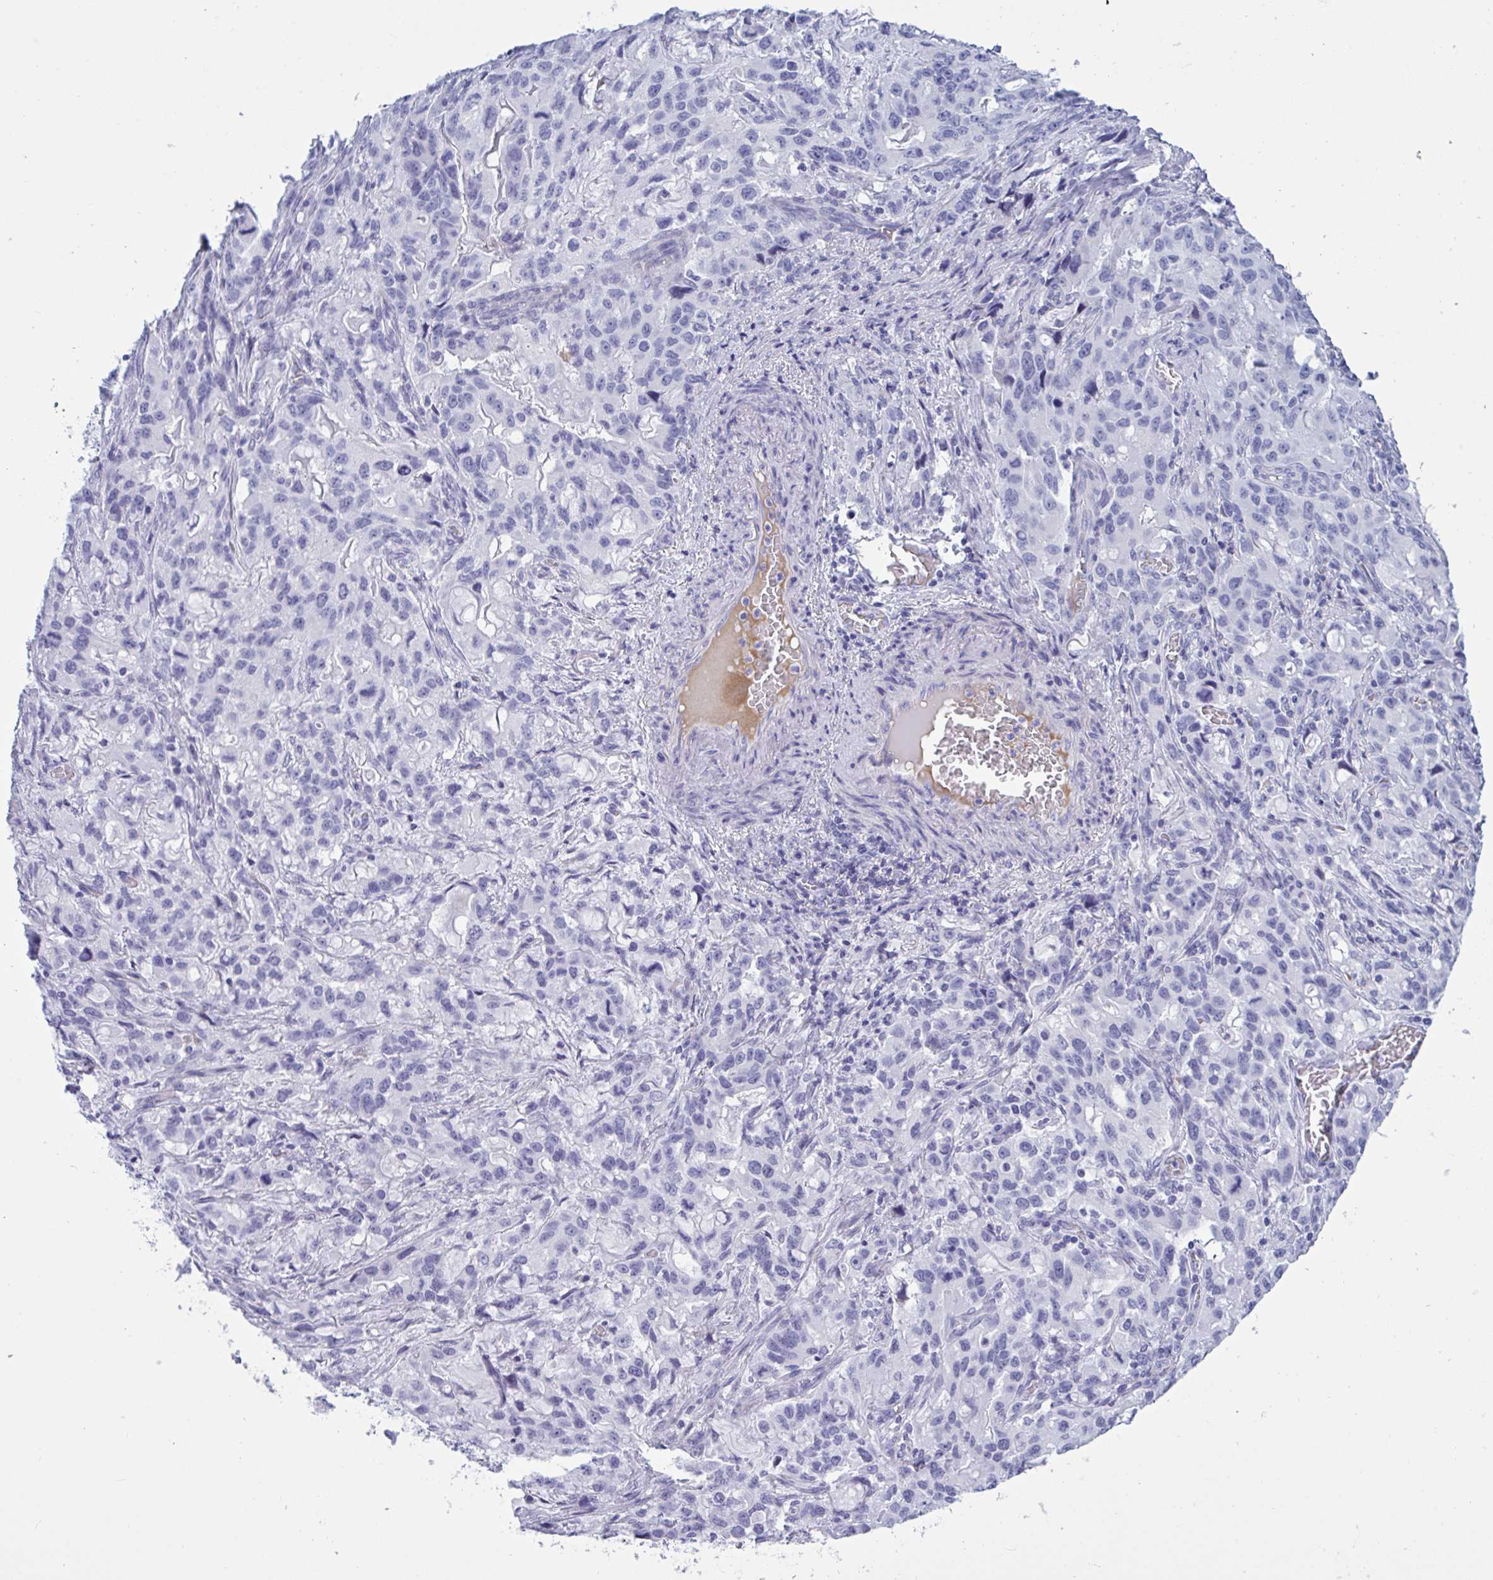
{"staining": {"intensity": "negative", "quantity": "none", "location": "none"}, "tissue": "stomach cancer", "cell_type": "Tumor cells", "image_type": "cancer", "snomed": [{"axis": "morphology", "description": "Adenocarcinoma, NOS"}, {"axis": "topography", "description": "Stomach, upper"}], "caption": "Protein analysis of stomach cancer exhibits no significant positivity in tumor cells.", "gene": "OXLD1", "patient": {"sex": "male", "age": 85}}